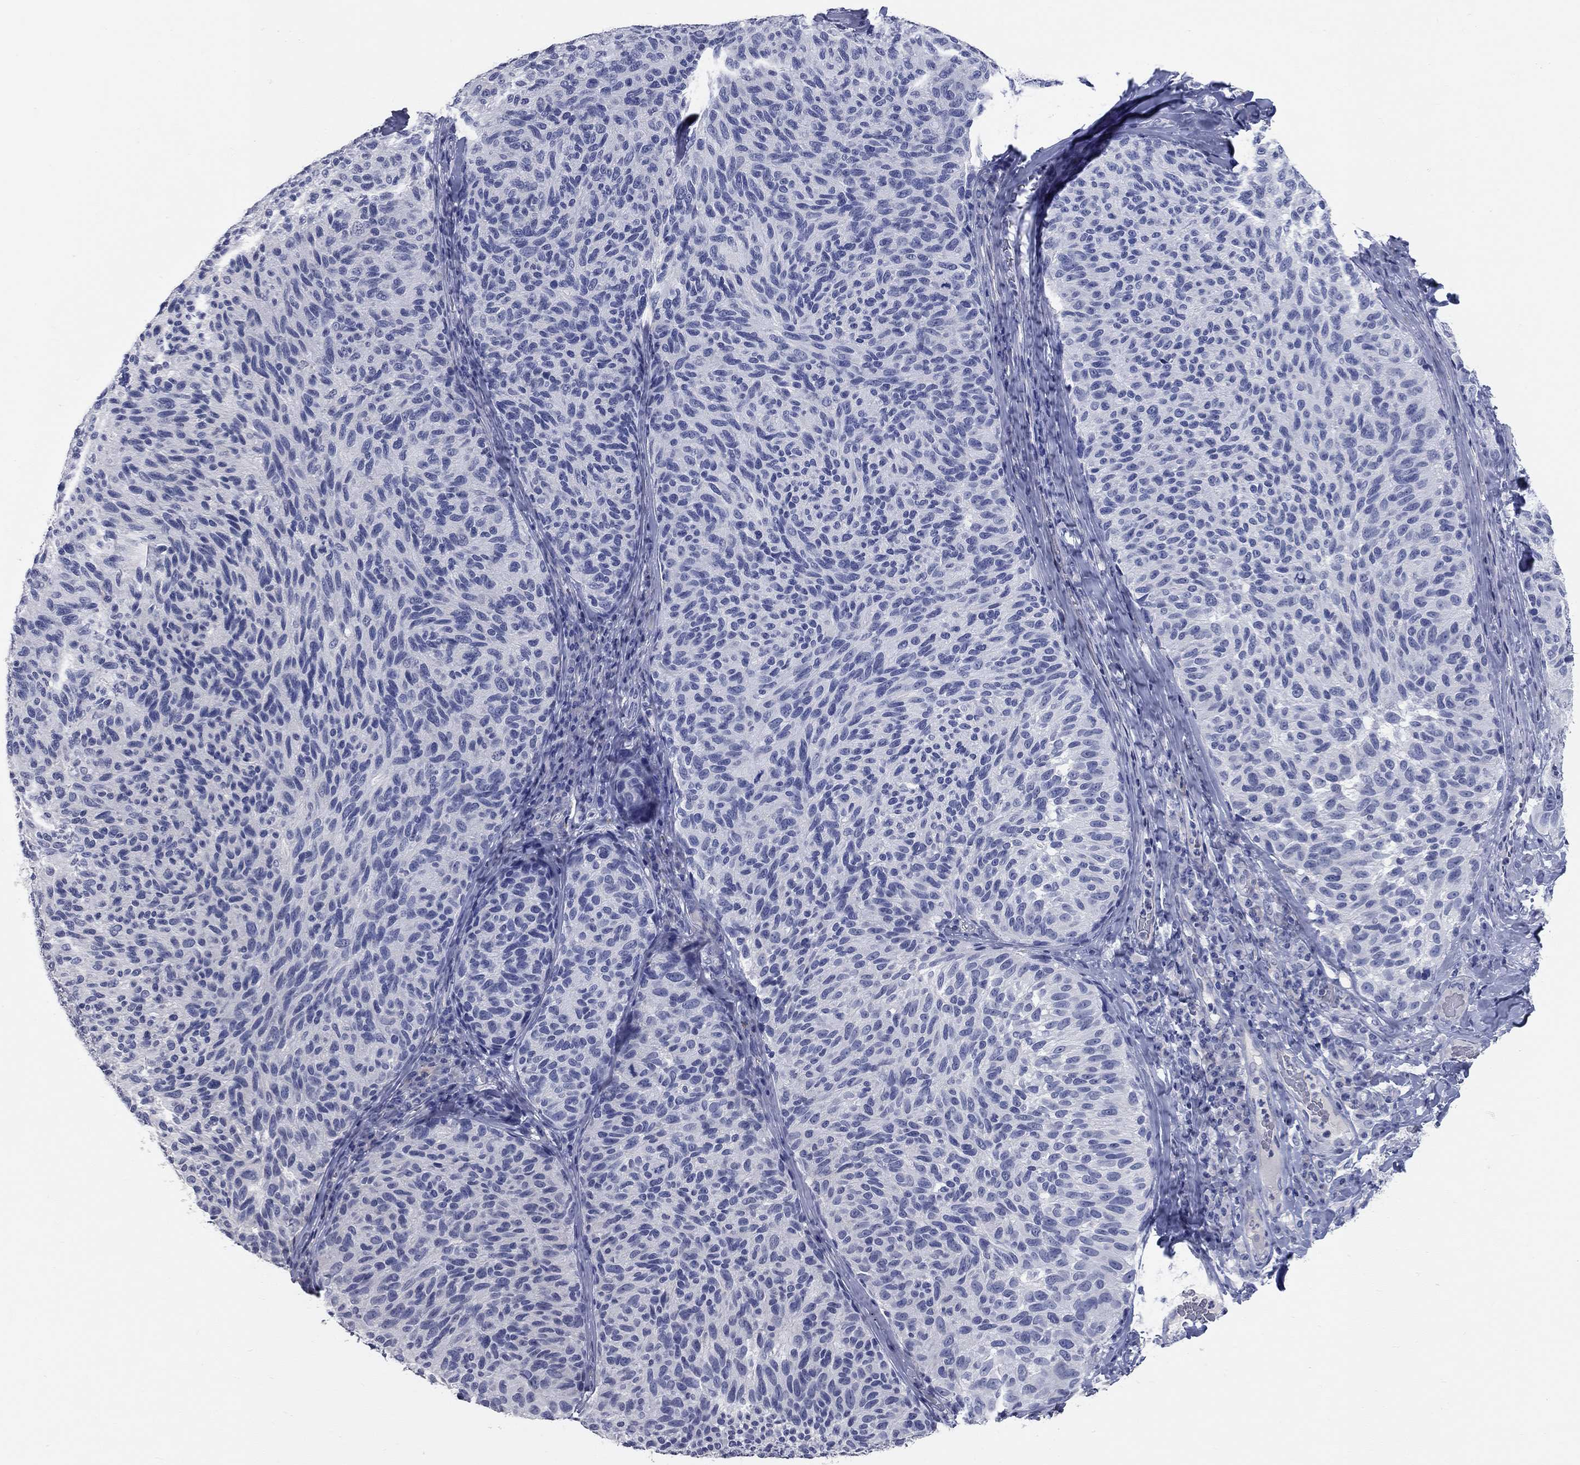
{"staining": {"intensity": "negative", "quantity": "none", "location": "none"}, "tissue": "melanoma", "cell_type": "Tumor cells", "image_type": "cancer", "snomed": [{"axis": "morphology", "description": "Malignant melanoma, NOS"}, {"axis": "topography", "description": "Skin"}], "caption": "Immunohistochemical staining of malignant melanoma reveals no significant staining in tumor cells.", "gene": "SYT12", "patient": {"sex": "female", "age": 73}}